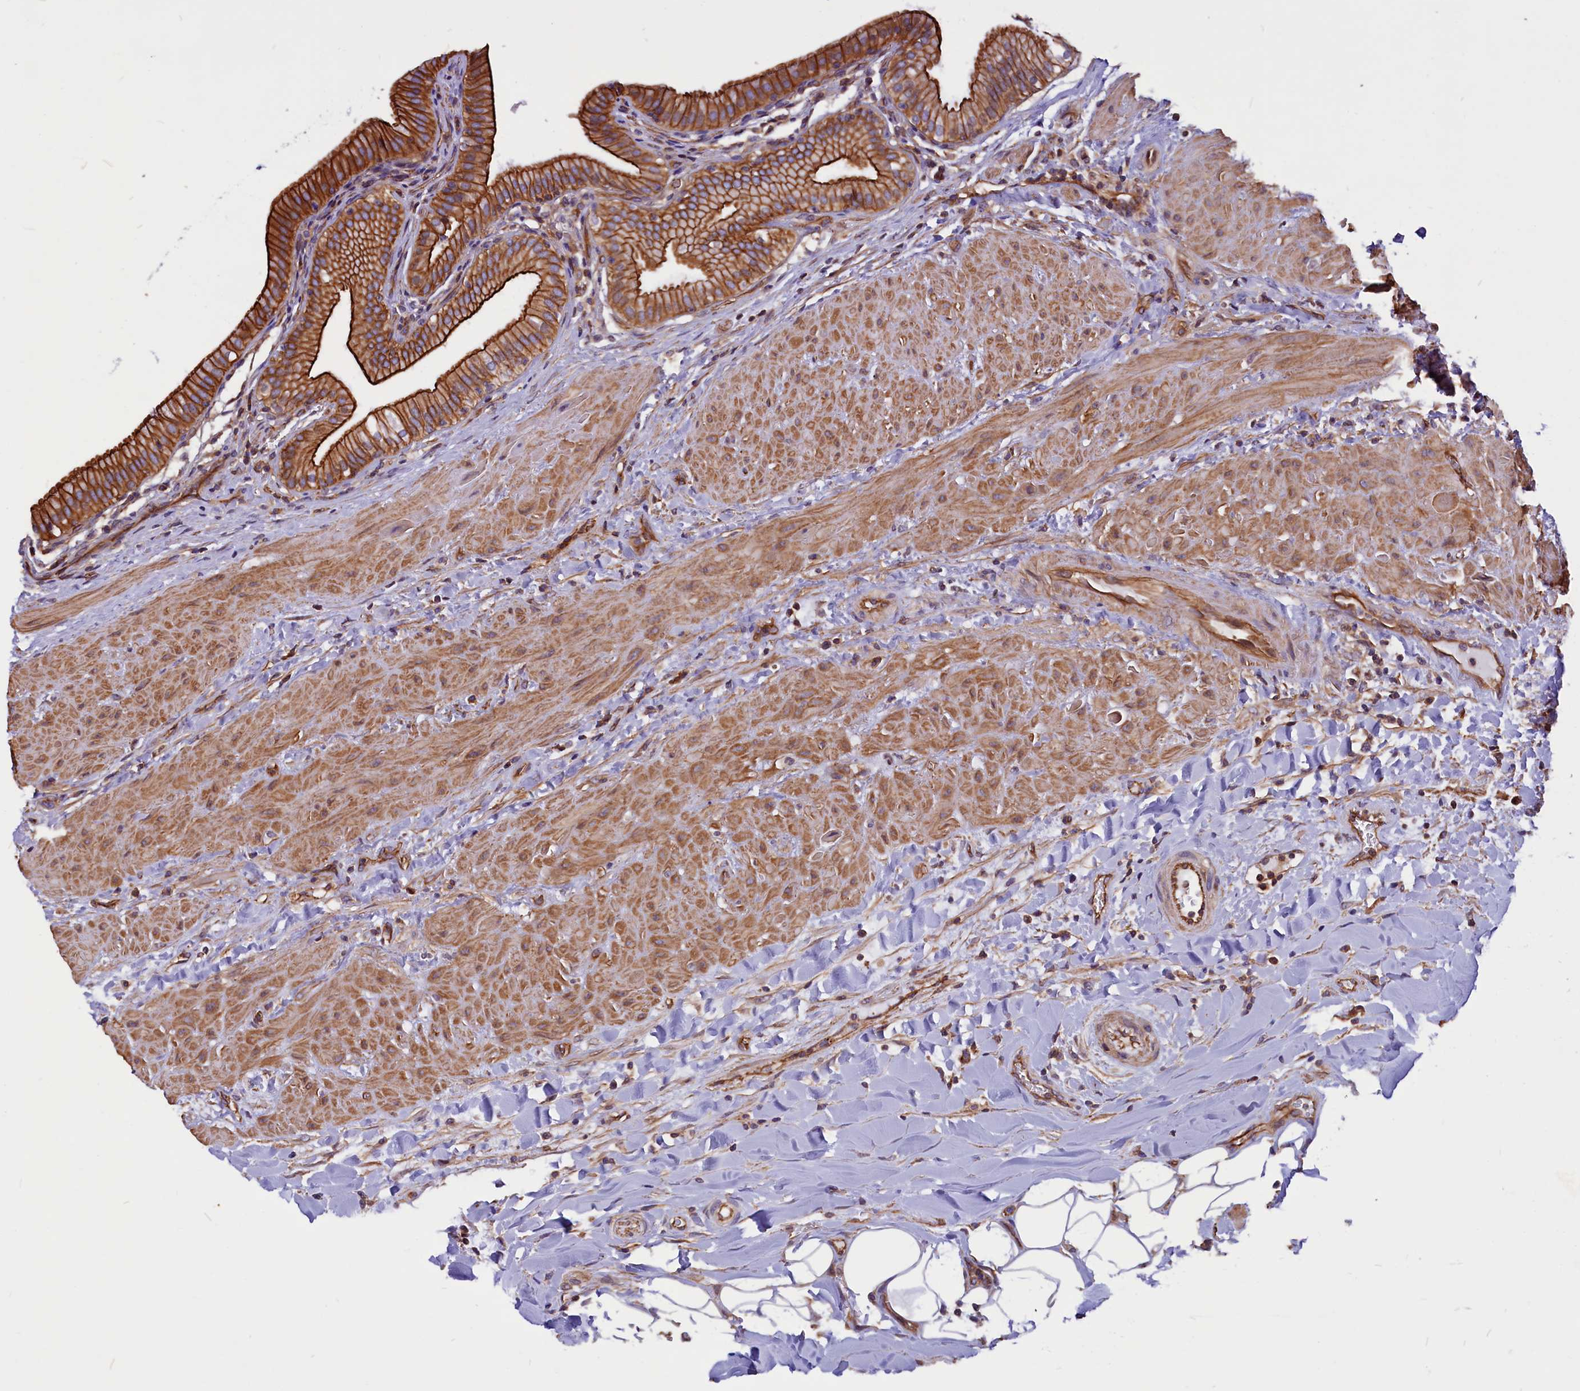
{"staining": {"intensity": "strong", "quantity": ">75%", "location": "cytoplasmic/membranous"}, "tissue": "gallbladder", "cell_type": "Glandular cells", "image_type": "normal", "snomed": [{"axis": "morphology", "description": "Normal tissue, NOS"}, {"axis": "topography", "description": "Gallbladder"}], "caption": "This is a histology image of IHC staining of normal gallbladder, which shows strong expression in the cytoplasmic/membranous of glandular cells.", "gene": "ZNF749", "patient": {"sex": "male", "age": 24}}